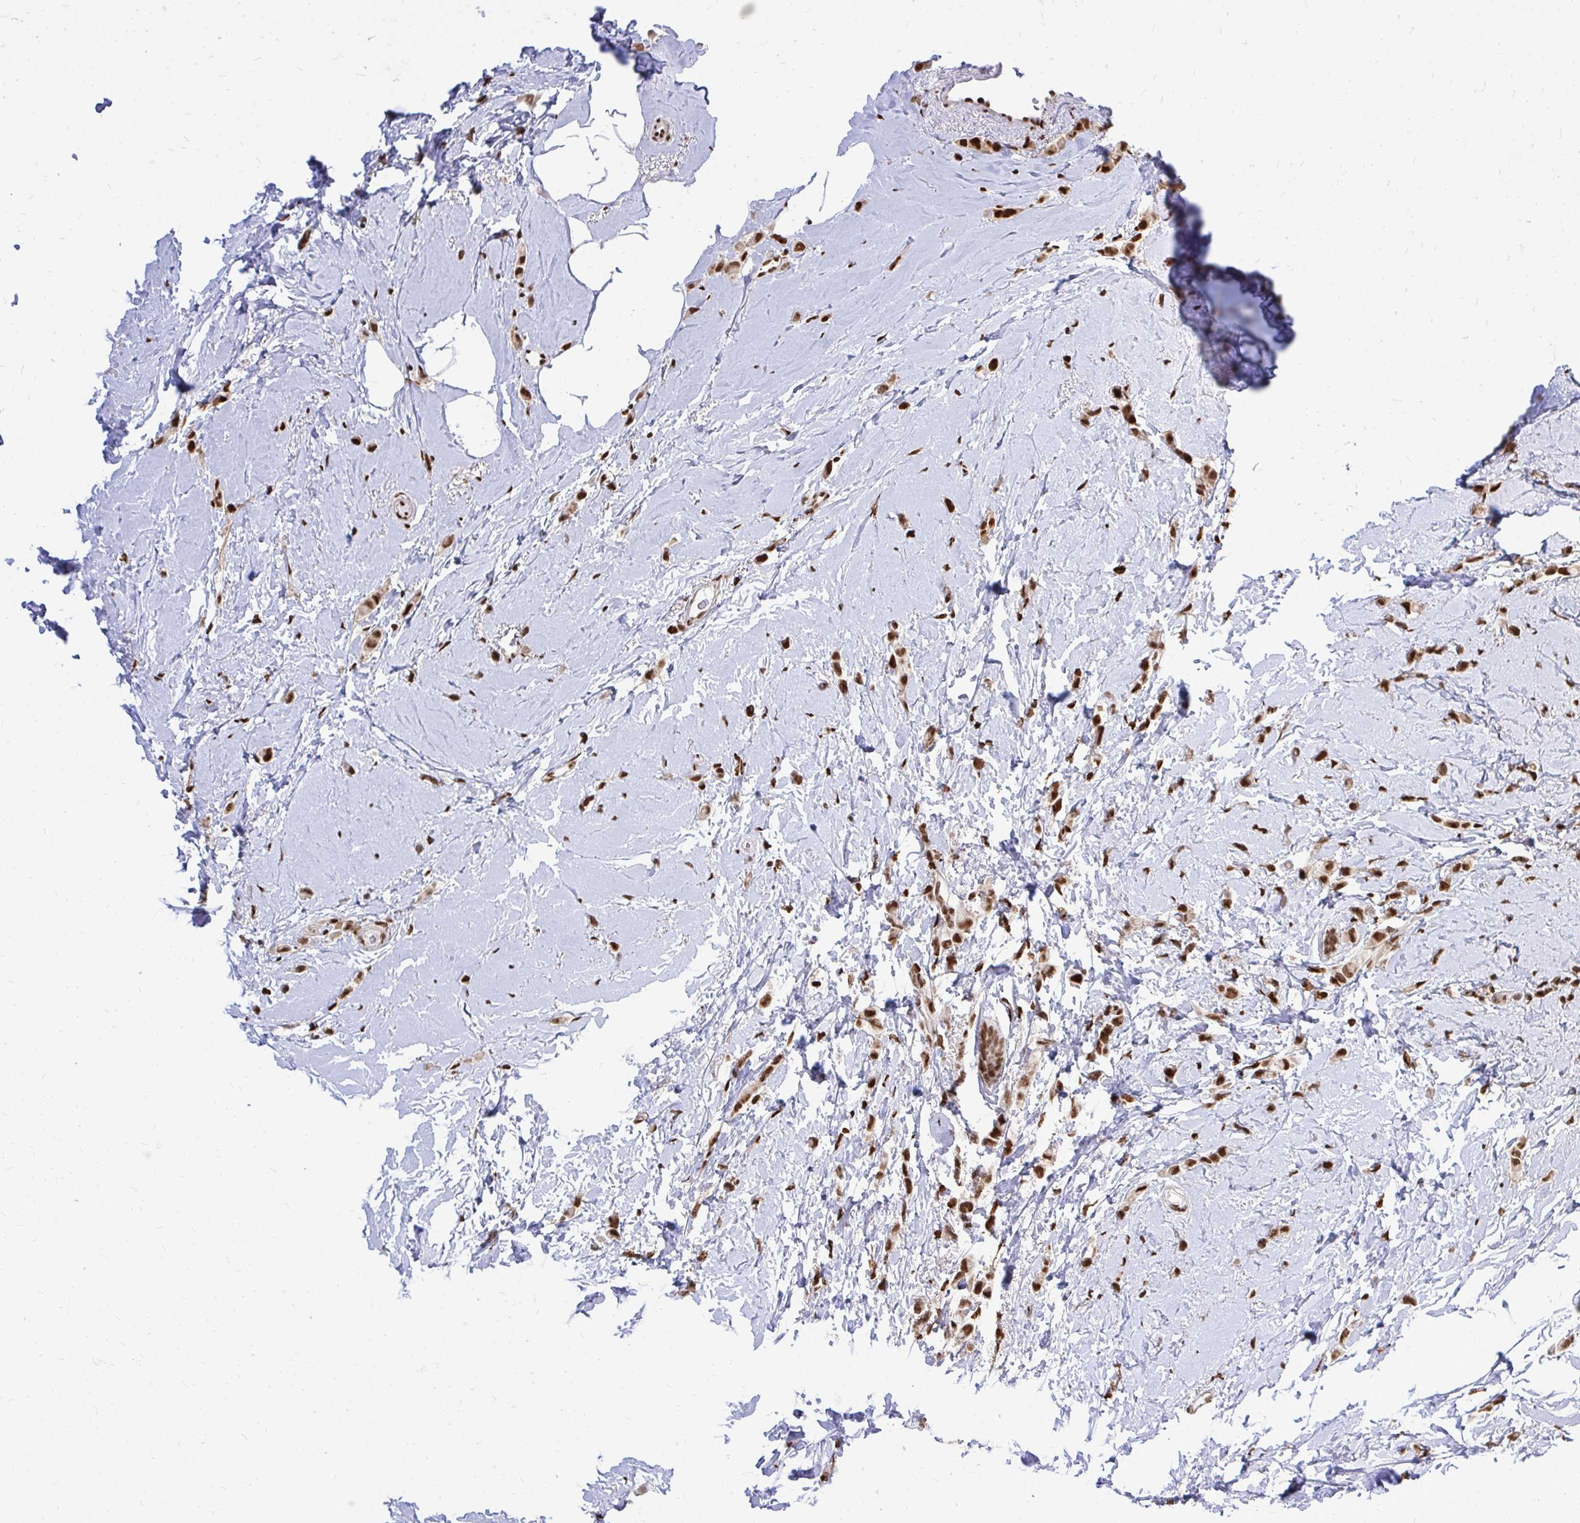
{"staining": {"intensity": "strong", "quantity": ">75%", "location": "nuclear"}, "tissue": "breast cancer", "cell_type": "Tumor cells", "image_type": "cancer", "snomed": [{"axis": "morphology", "description": "Lobular carcinoma"}, {"axis": "topography", "description": "Breast"}], "caption": "A photomicrograph of breast cancer (lobular carcinoma) stained for a protein shows strong nuclear brown staining in tumor cells.", "gene": "TBL1Y", "patient": {"sex": "female", "age": 66}}